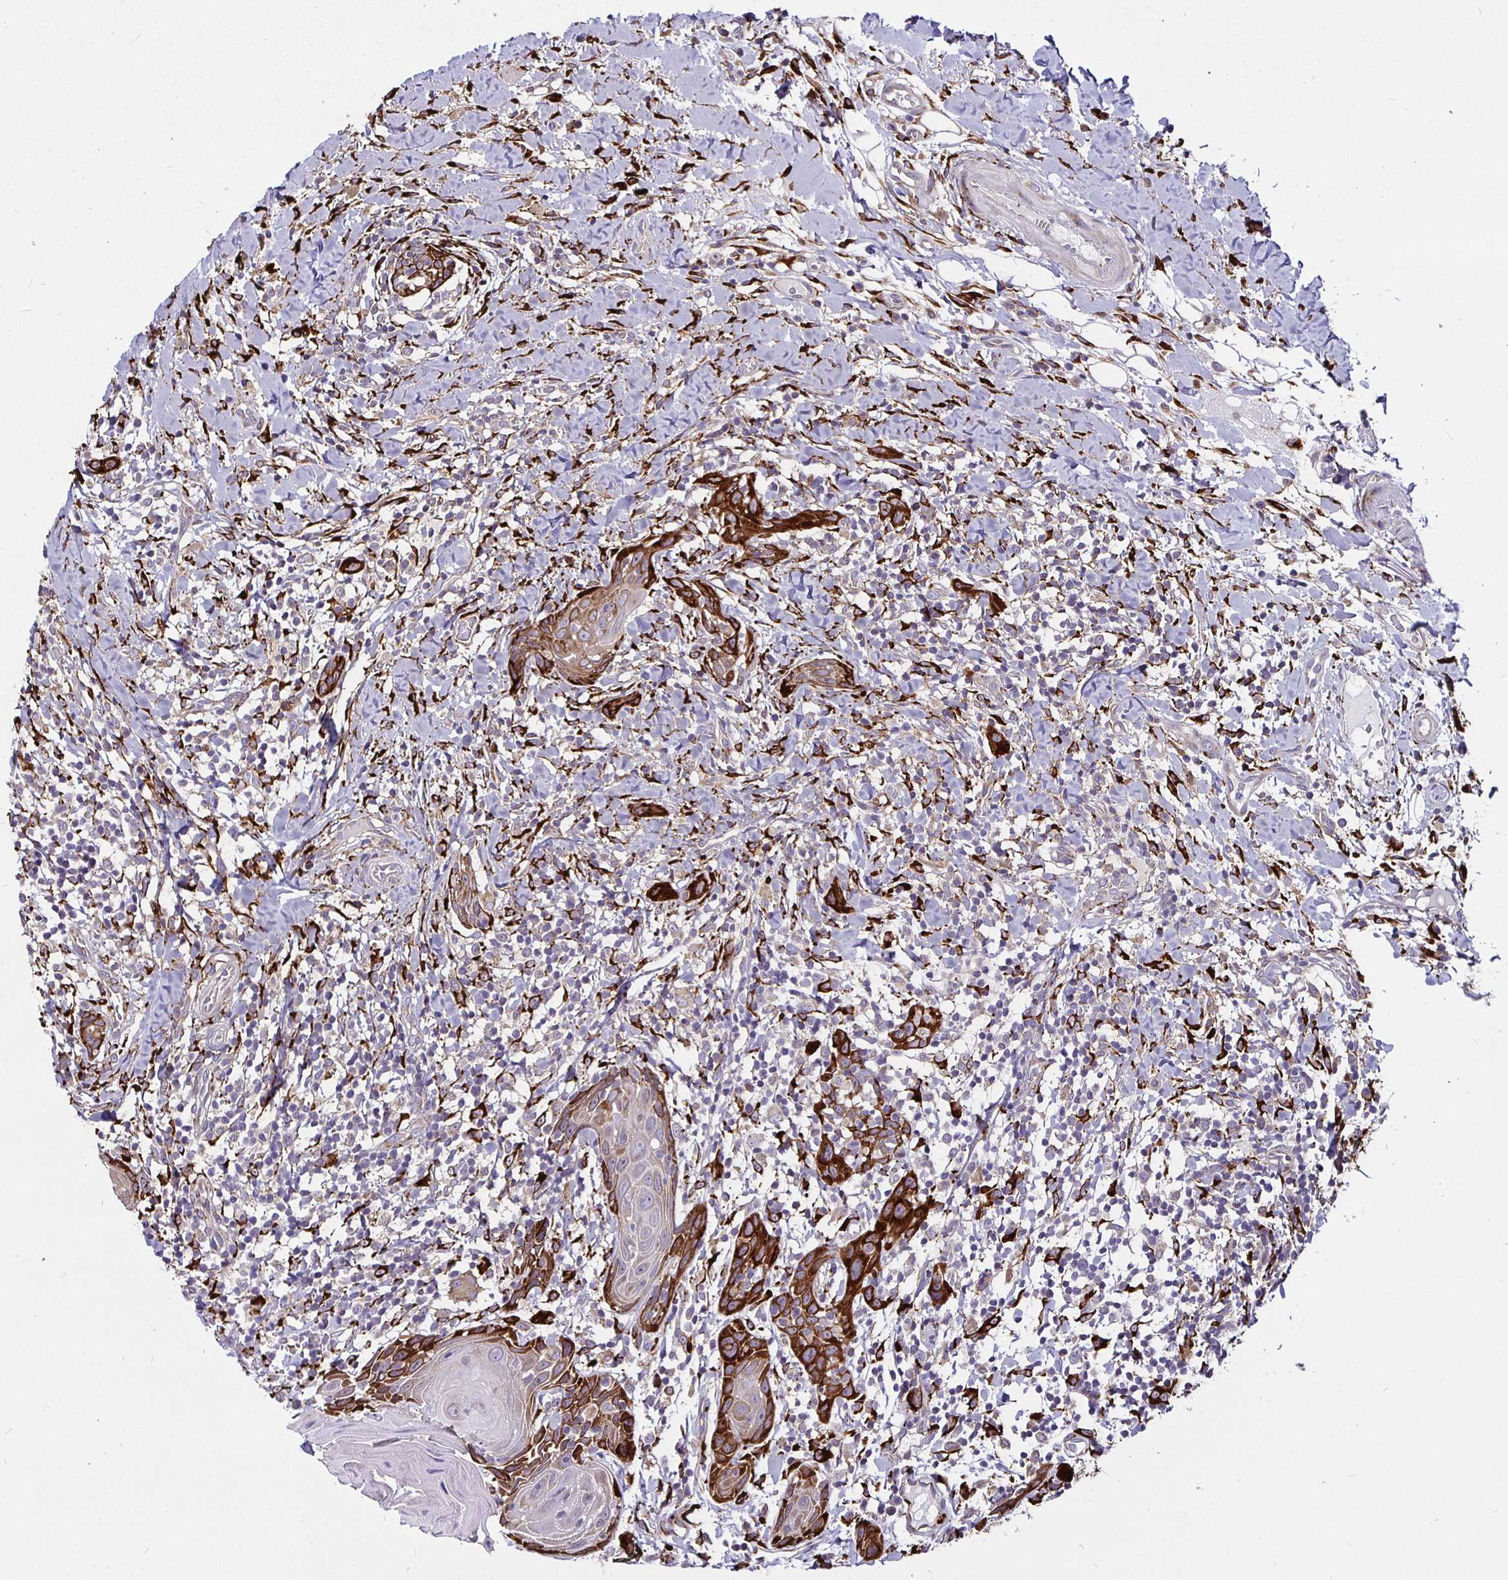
{"staining": {"intensity": "strong", "quantity": "<25%", "location": "cytoplasmic/membranous"}, "tissue": "head and neck cancer", "cell_type": "Tumor cells", "image_type": "cancer", "snomed": [{"axis": "morphology", "description": "Squamous cell carcinoma, NOS"}, {"axis": "topography", "description": "Oral tissue"}, {"axis": "topography", "description": "Head-Neck"}], "caption": "Immunohistochemistry (IHC) of human head and neck squamous cell carcinoma shows medium levels of strong cytoplasmic/membranous staining in about <25% of tumor cells.", "gene": "P4HA2", "patient": {"sex": "male", "age": 49}}